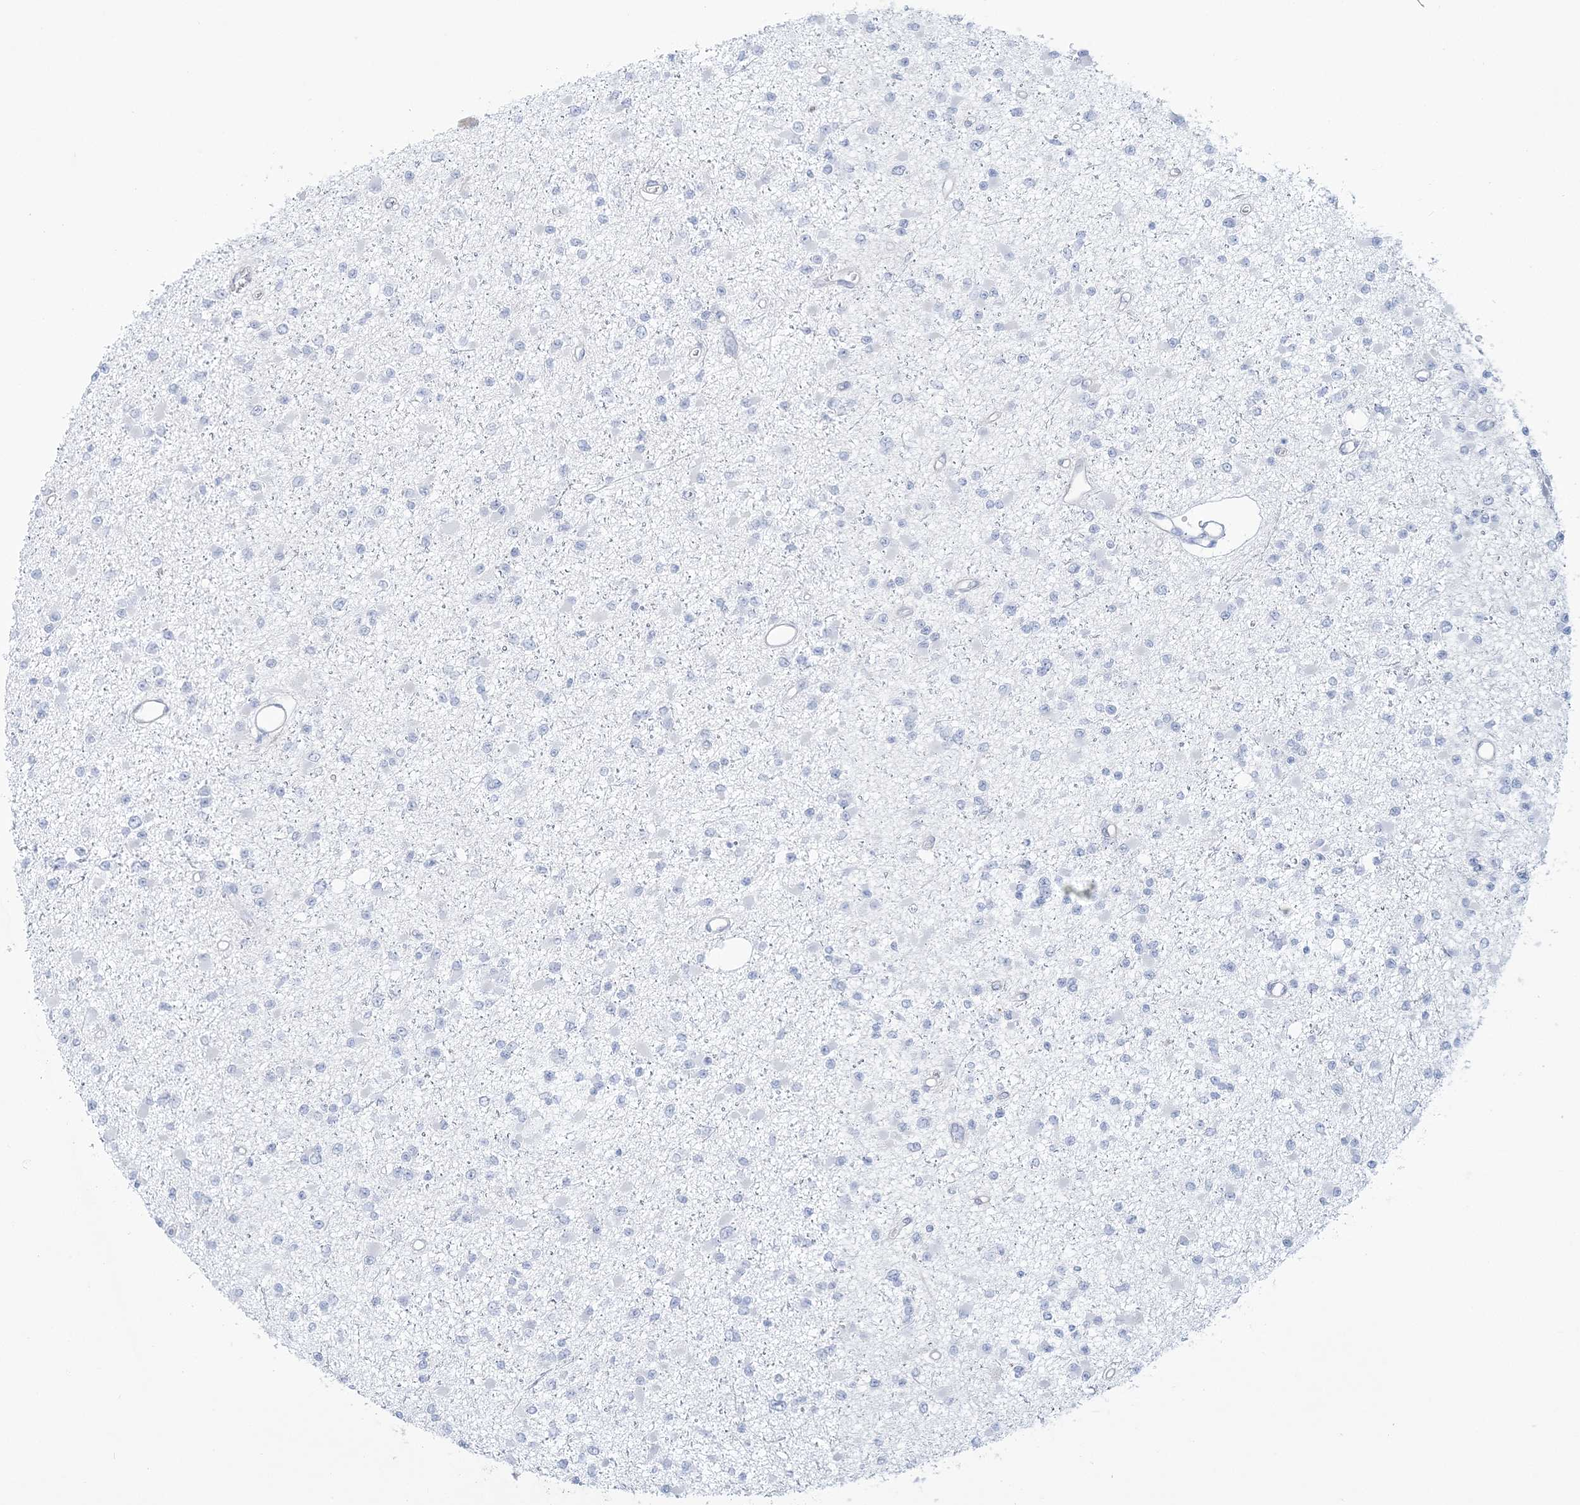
{"staining": {"intensity": "negative", "quantity": "none", "location": "none"}, "tissue": "glioma", "cell_type": "Tumor cells", "image_type": "cancer", "snomed": [{"axis": "morphology", "description": "Glioma, malignant, Low grade"}, {"axis": "topography", "description": "Brain"}], "caption": "Immunohistochemistry of human low-grade glioma (malignant) exhibits no positivity in tumor cells. Nuclei are stained in blue.", "gene": "ADGB", "patient": {"sex": "female", "age": 22}}